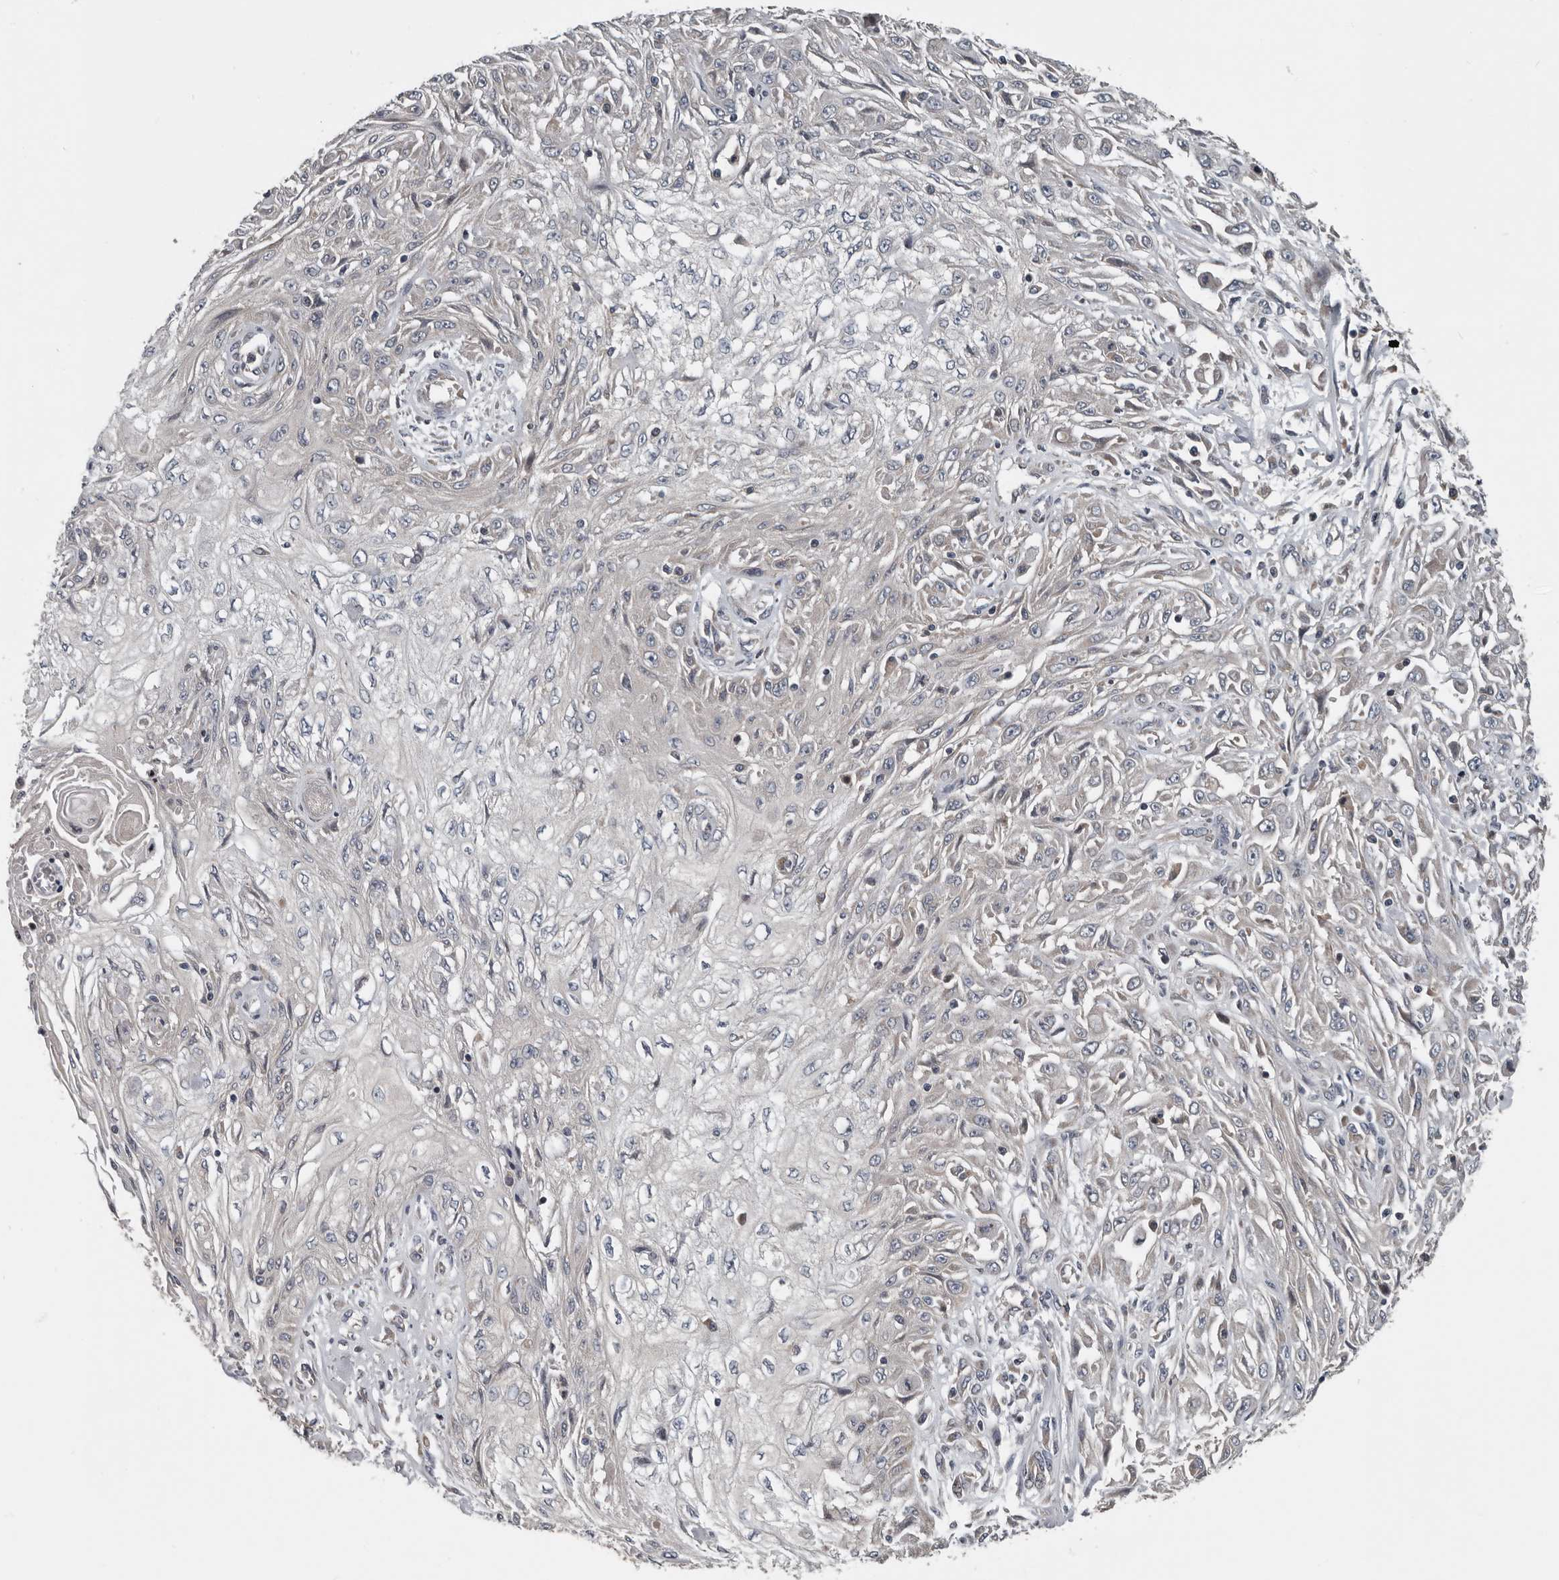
{"staining": {"intensity": "negative", "quantity": "none", "location": "none"}, "tissue": "skin cancer", "cell_type": "Tumor cells", "image_type": "cancer", "snomed": [{"axis": "morphology", "description": "Squamous cell carcinoma, NOS"}, {"axis": "morphology", "description": "Squamous cell carcinoma, metastatic, NOS"}, {"axis": "topography", "description": "Skin"}, {"axis": "topography", "description": "Lymph node"}], "caption": "Immunohistochemistry (IHC) histopathology image of metastatic squamous cell carcinoma (skin) stained for a protein (brown), which reveals no expression in tumor cells.", "gene": "TMEM199", "patient": {"sex": "male", "age": 75}}